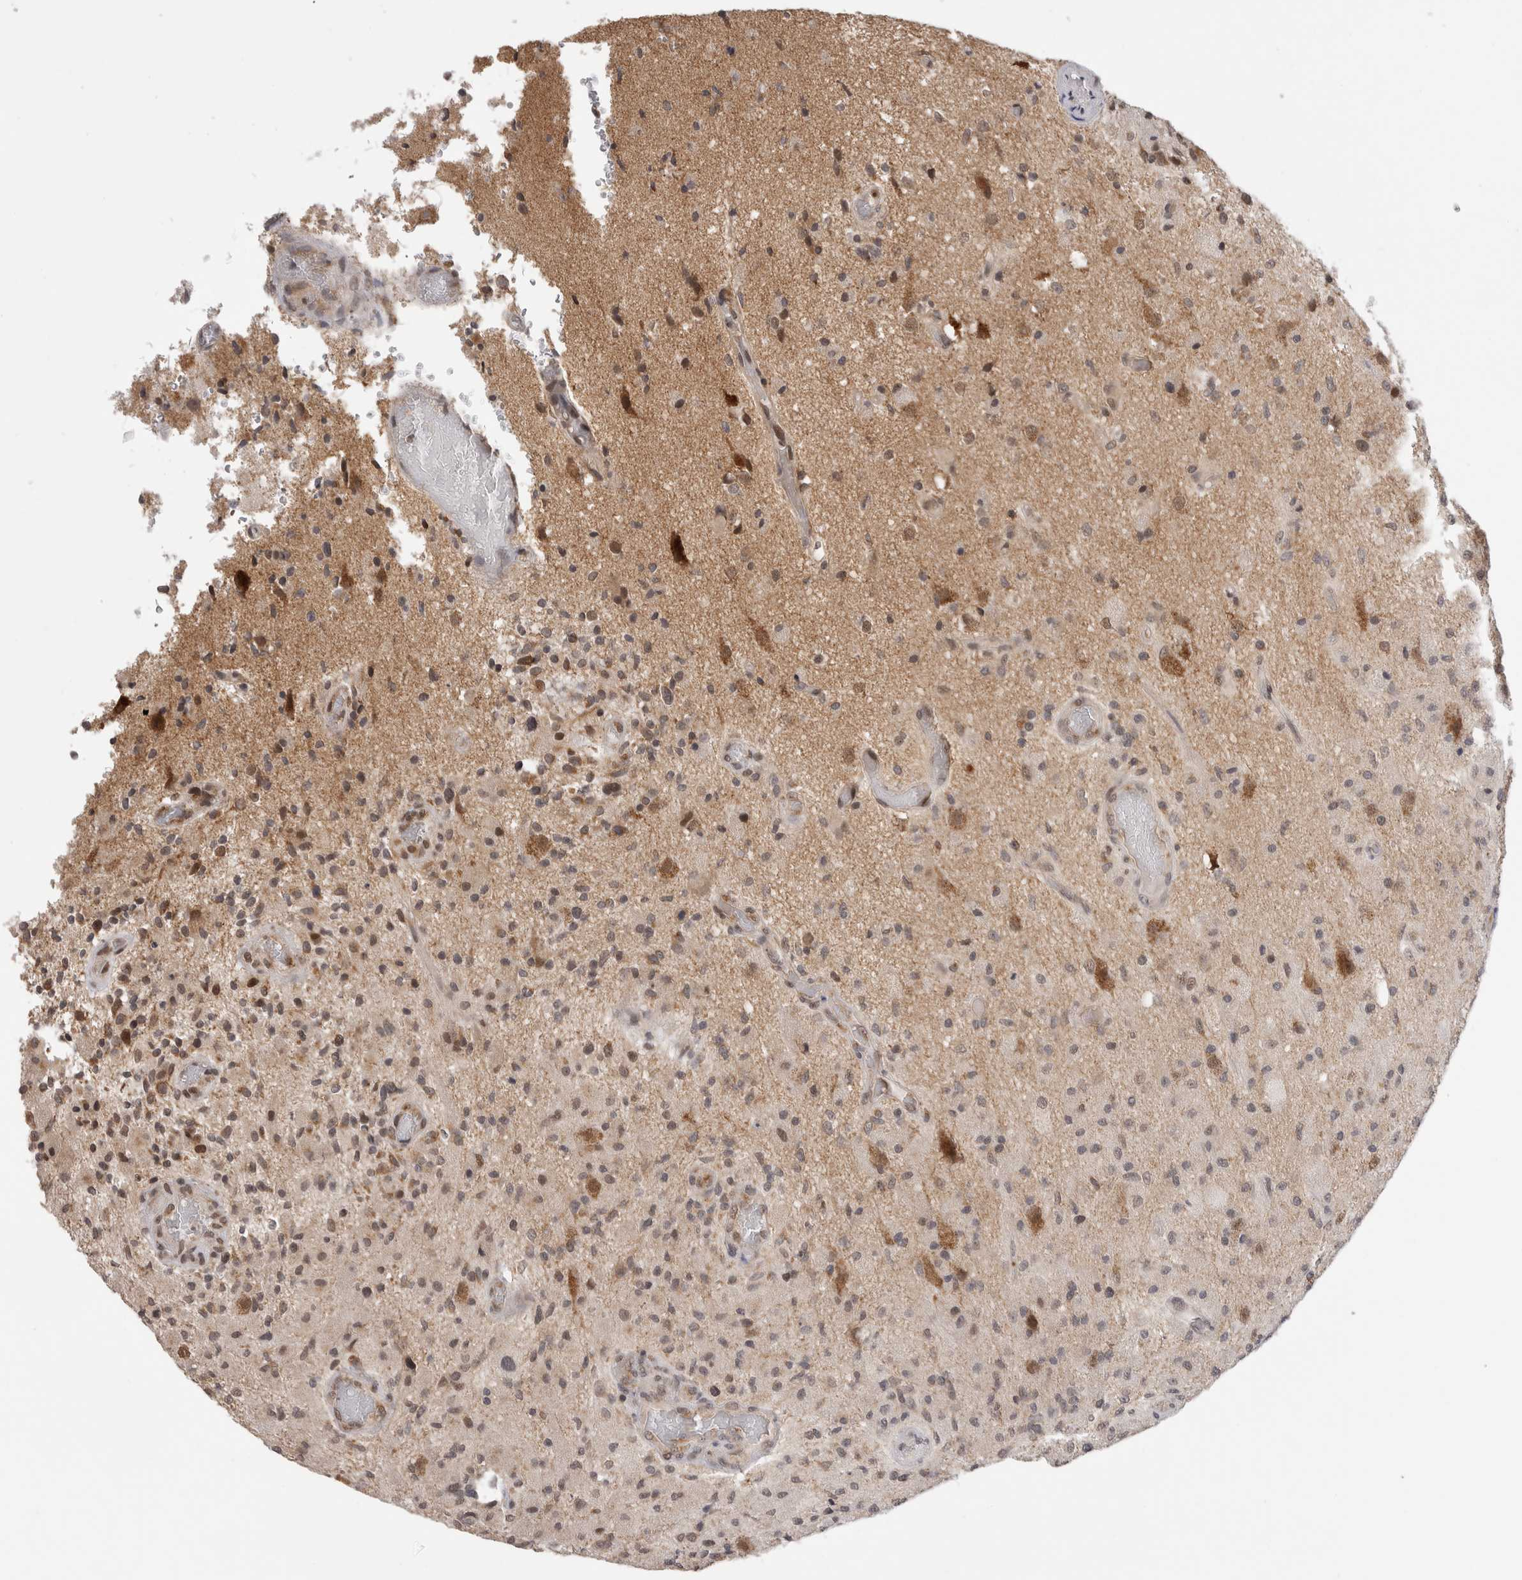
{"staining": {"intensity": "weak", "quantity": "<25%", "location": "nuclear"}, "tissue": "glioma", "cell_type": "Tumor cells", "image_type": "cancer", "snomed": [{"axis": "morphology", "description": "Normal tissue, NOS"}, {"axis": "morphology", "description": "Glioma, malignant, High grade"}, {"axis": "topography", "description": "Cerebral cortex"}], "caption": "Immunohistochemistry photomicrograph of neoplastic tissue: human malignant glioma (high-grade) stained with DAB demonstrates no significant protein positivity in tumor cells.", "gene": "TMEM65", "patient": {"sex": "male", "age": 77}}